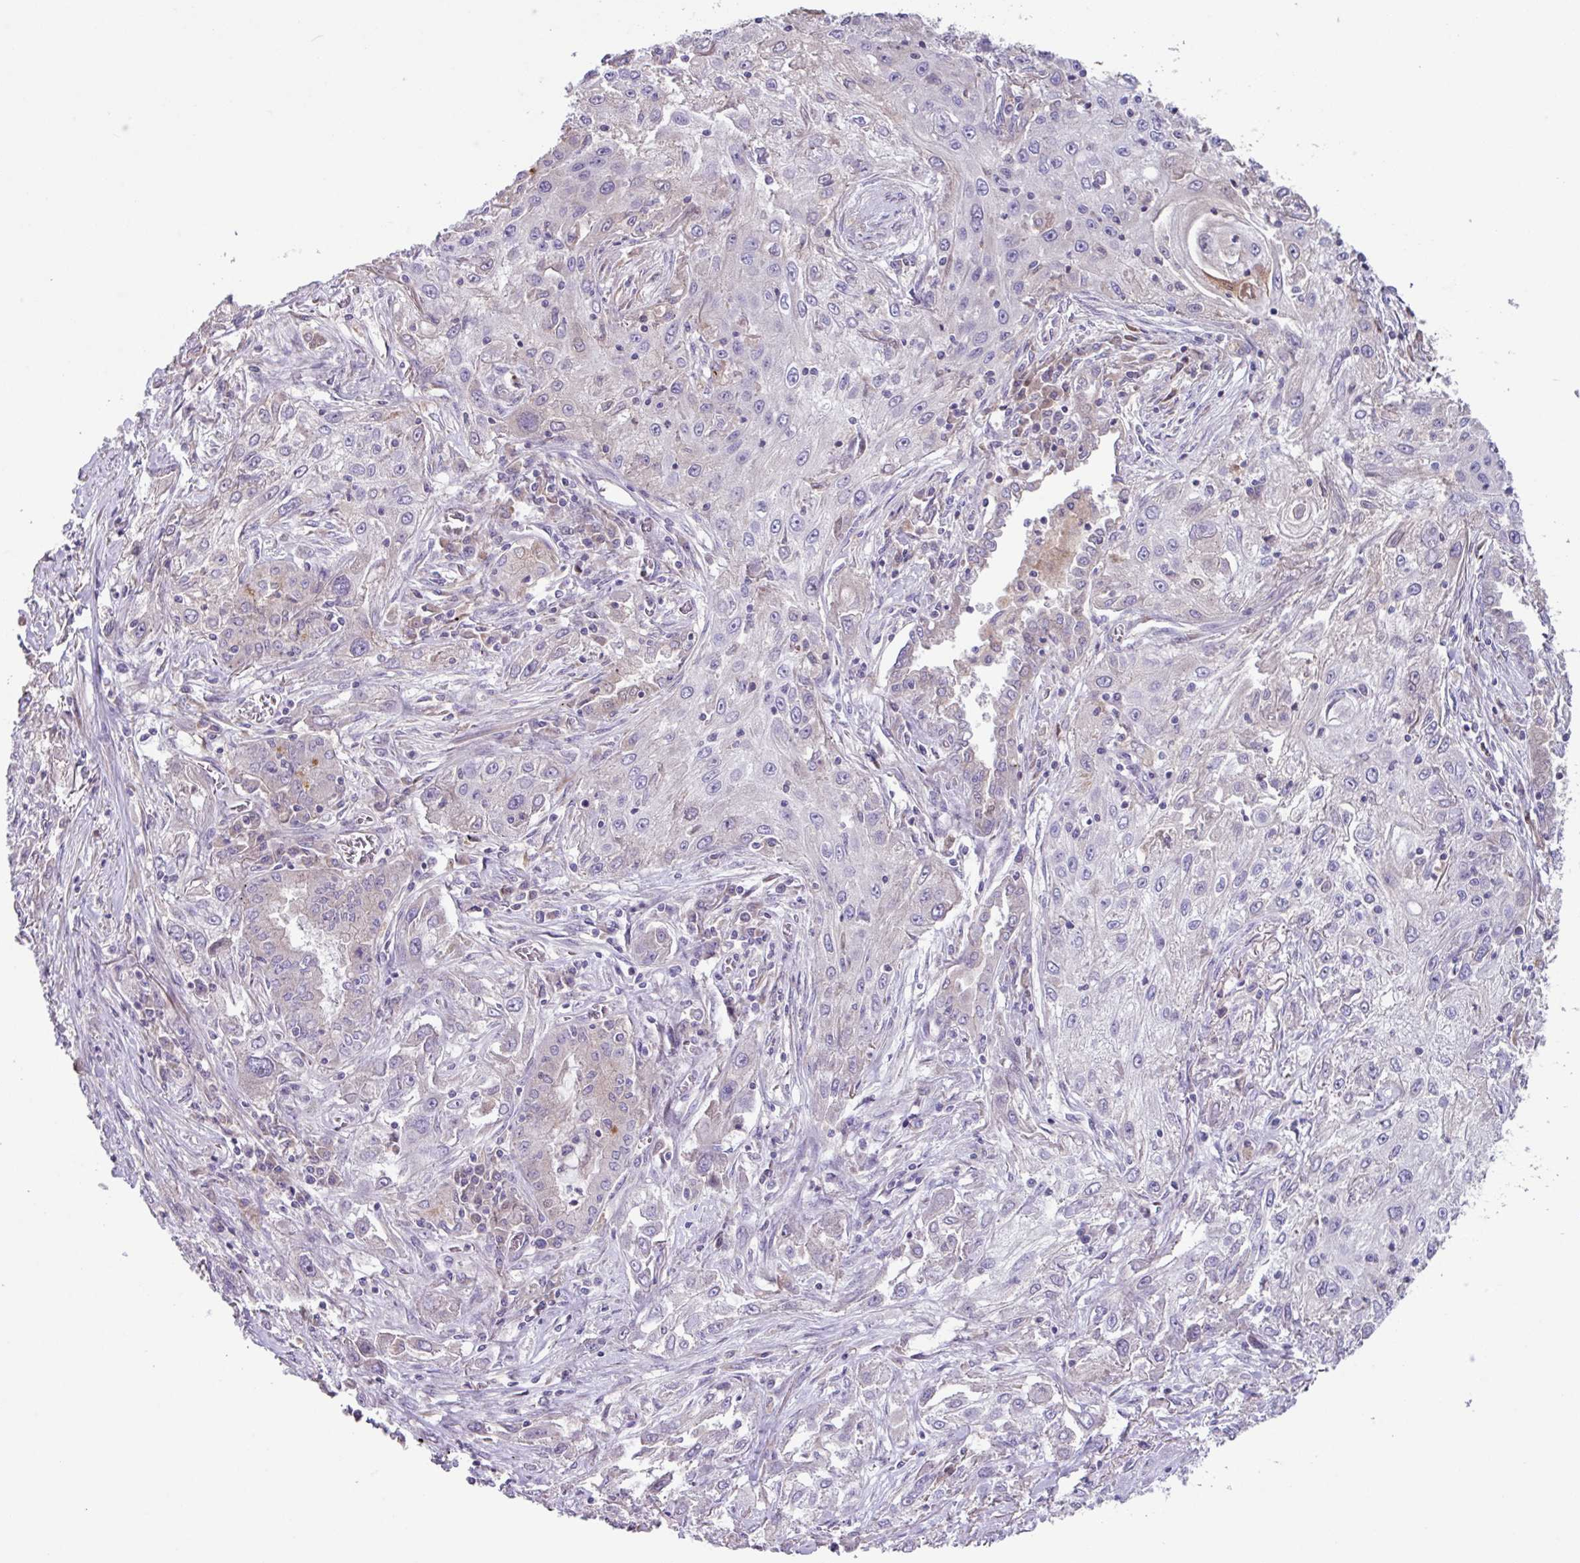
{"staining": {"intensity": "negative", "quantity": "none", "location": "none"}, "tissue": "lung cancer", "cell_type": "Tumor cells", "image_type": "cancer", "snomed": [{"axis": "morphology", "description": "Squamous cell carcinoma, NOS"}, {"axis": "topography", "description": "Lung"}], "caption": "The micrograph displays no significant expression in tumor cells of lung cancer.", "gene": "IQCJ", "patient": {"sex": "female", "age": 69}}